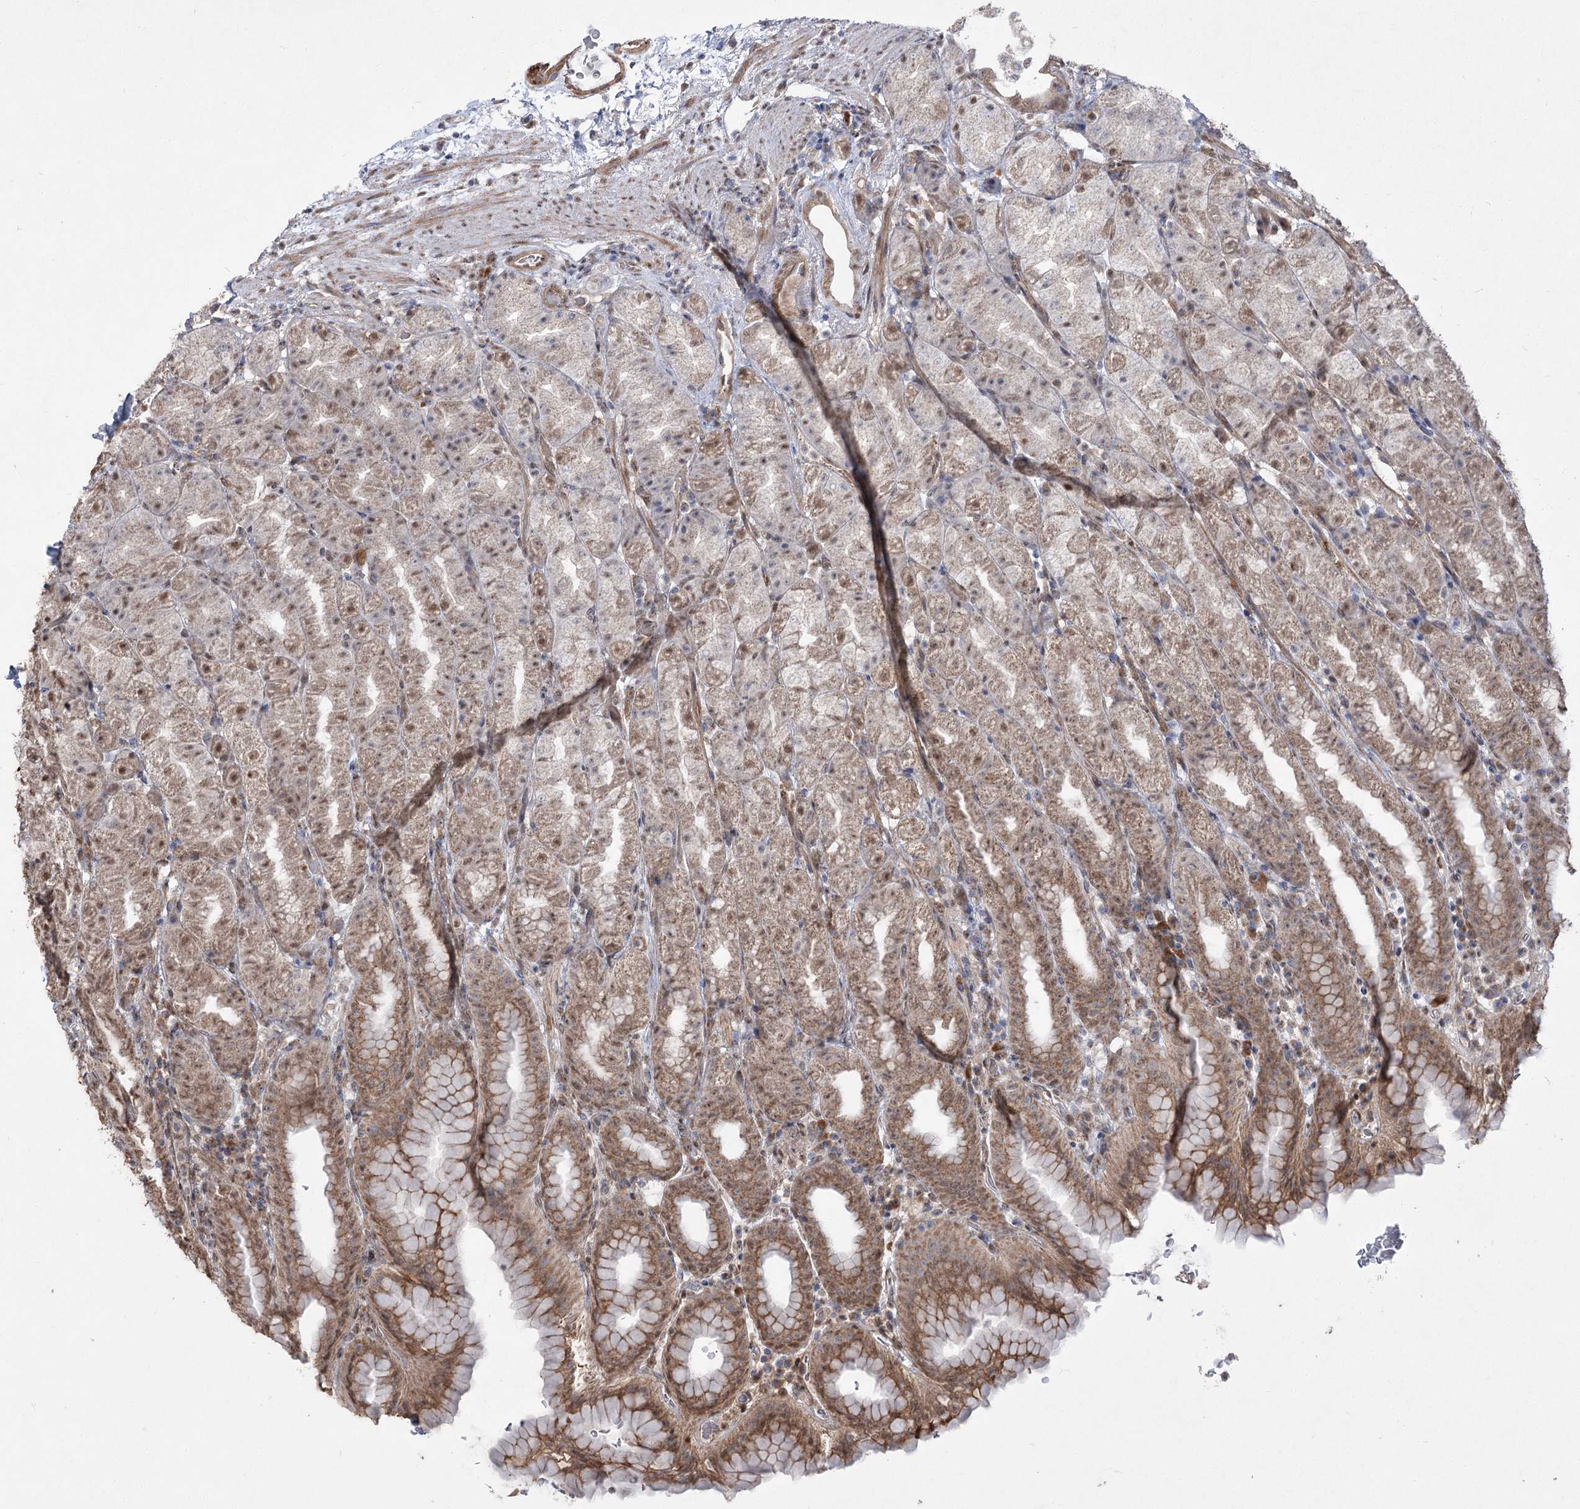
{"staining": {"intensity": "moderate", "quantity": ">75%", "location": "cytoplasmic/membranous,nuclear"}, "tissue": "stomach", "cell_type": "Glandular cells", "image_type": "normal", "snomed": [{"axis": "morphology", "description": "Normal tissue, NOS"}, {"axis": "topography", "description": "Stomach, upper"}], "caption": "The photomicrograph reveals staining of benign stomach, revealing moderate cytoplasmic/membranous,nuclear protein expression (brown color) within glandular cells. Using DAB (brown) and hematoxylin (blue) stains, captured at high magnification using brightfield microscopy.", "gene": "ZSCAN23", "patient": {"sex": "male", "age": 68}}